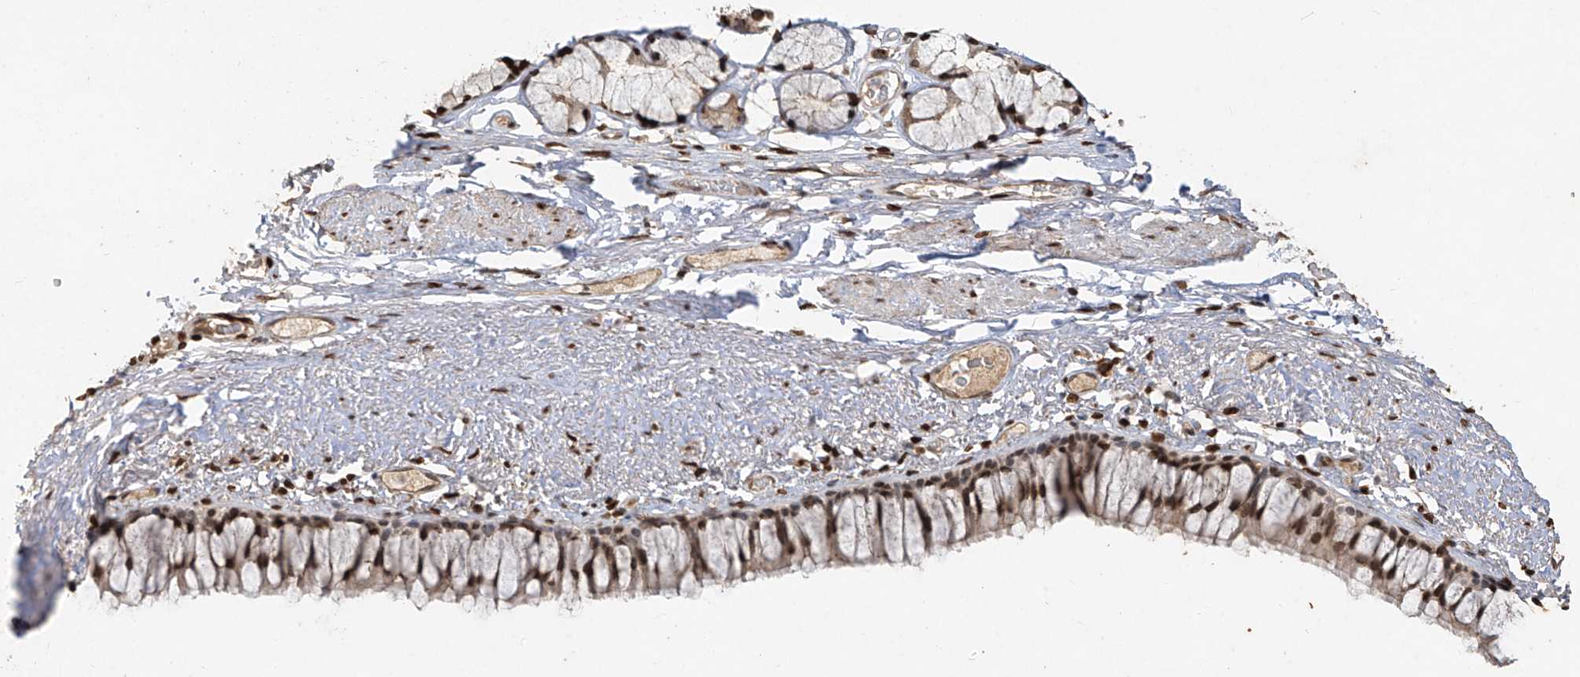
{"staining": {"intensity": "moderate", "quantity": ">75%", "location": "nuclear"}, "tissue": "bronchus", "cell_type": "Respiratory epithelial cells", "image_type": "normal", "snomed": [{"axis": "morphology", "description": "Normal tissue, NOS"}, {"axis": "topography", "description": "Cartilage tissue"}, {"axis": "topography", "description": "Bronchus"}], "caption": "Respiratory epithelial cells display medium levels of moderate nuclear expression in approximately >75% of cells in benign human bronchus. The protein is stained brown, and the nuclei are stained in blue (DAB (3,3'-diaminobenzidine) IHC with brightfield microscopy, high magnification).", "gene": "ATRIP", "patient": {"sex": "female", "age": 73}}